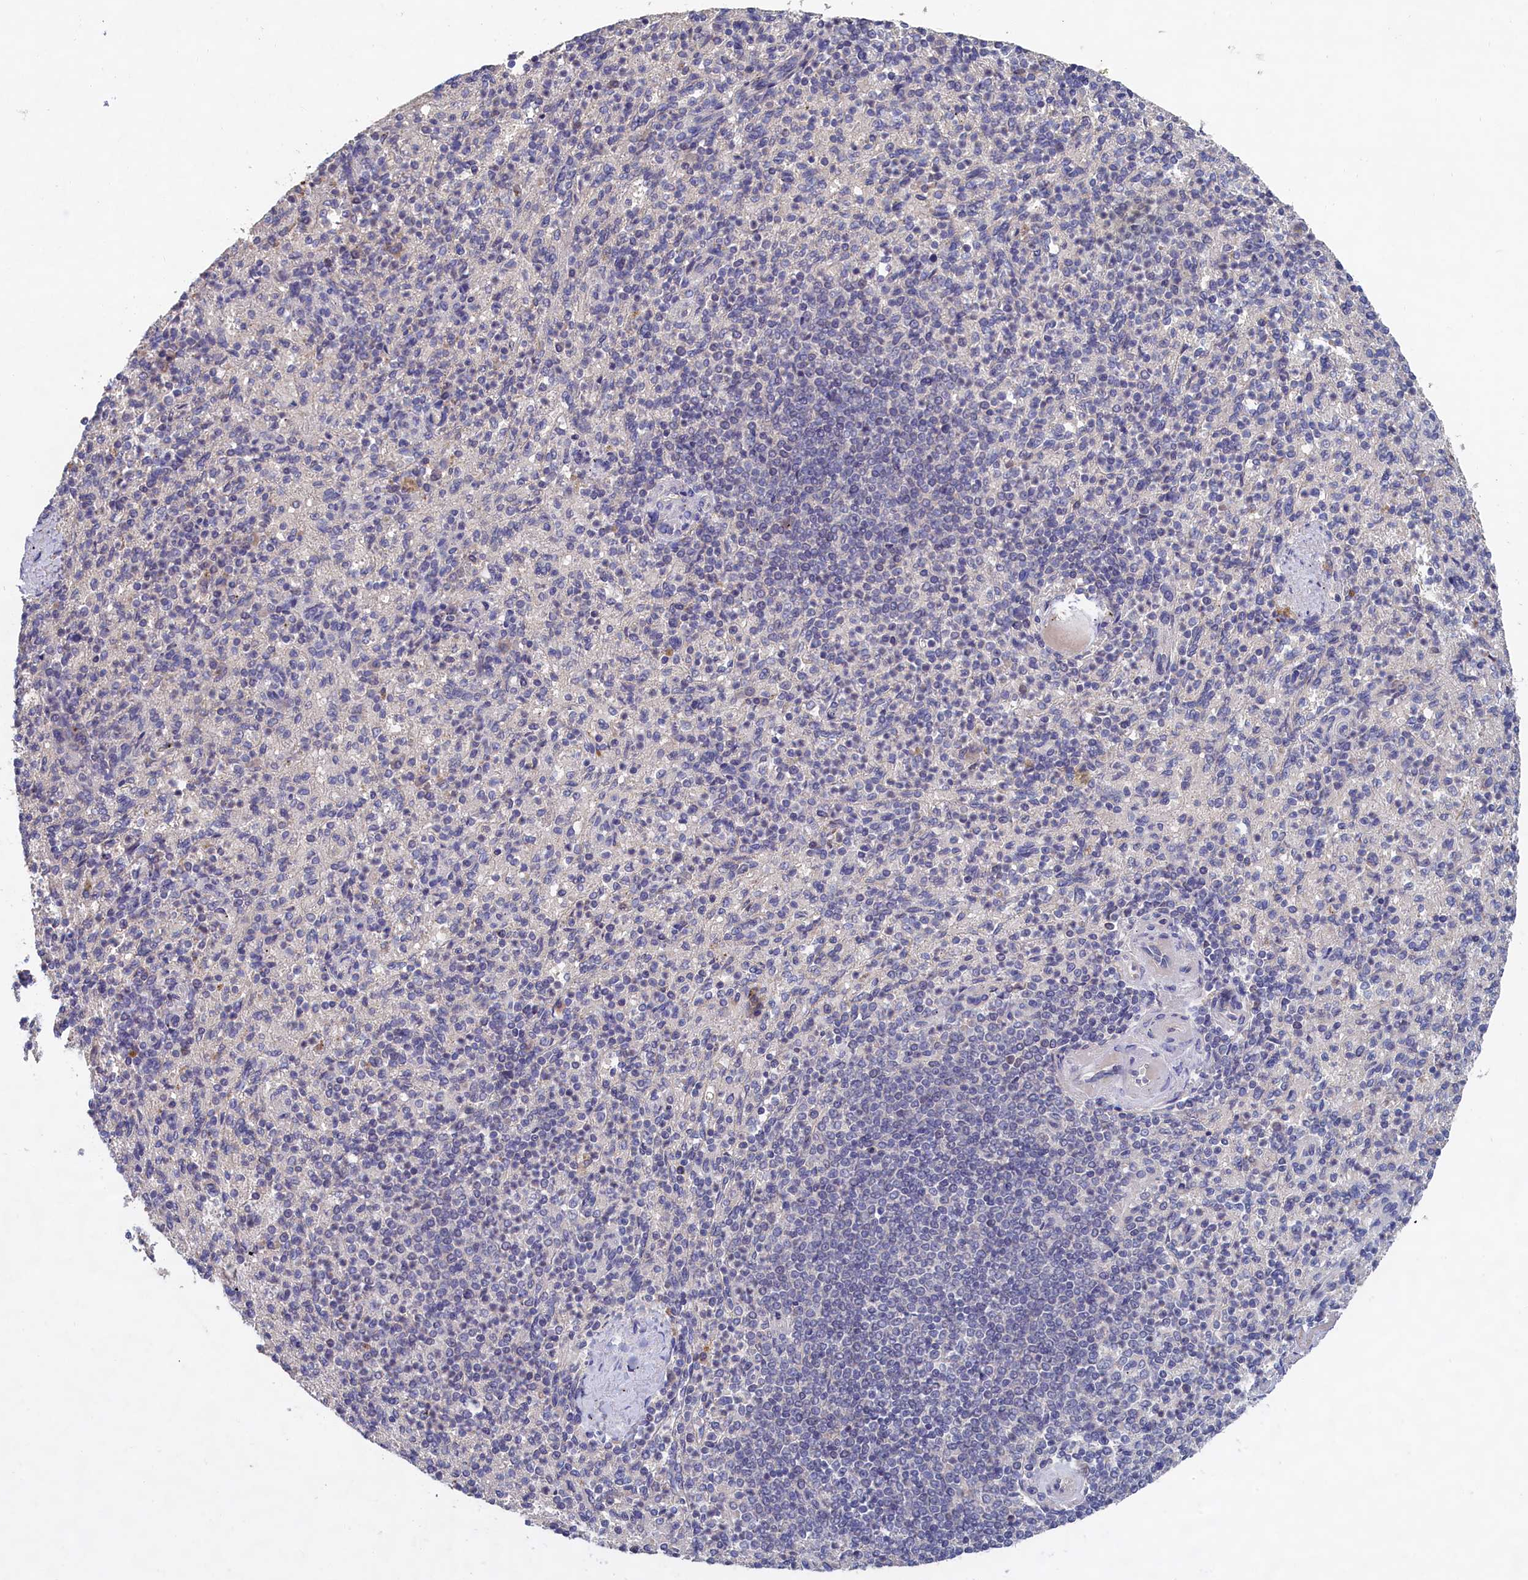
{"staining": {"intensity": "negative", "quantity": "none", "location": "none"}, "tissue": "spleen", "cell_type": "Cells in red pulp", "image_type": "normal", "snomed": [{"axis": "morphology", "description": "Normal tissue, NOS"}, {"axis": "topography", "description": "Spleen"}], "caption": "This is an immunohistochemistry (IHC) histopathology image of normal spleen. There is no staining in cells in red pulp.", "gene": "CELF5", "patient": {"sex": "female", "age": 74}}